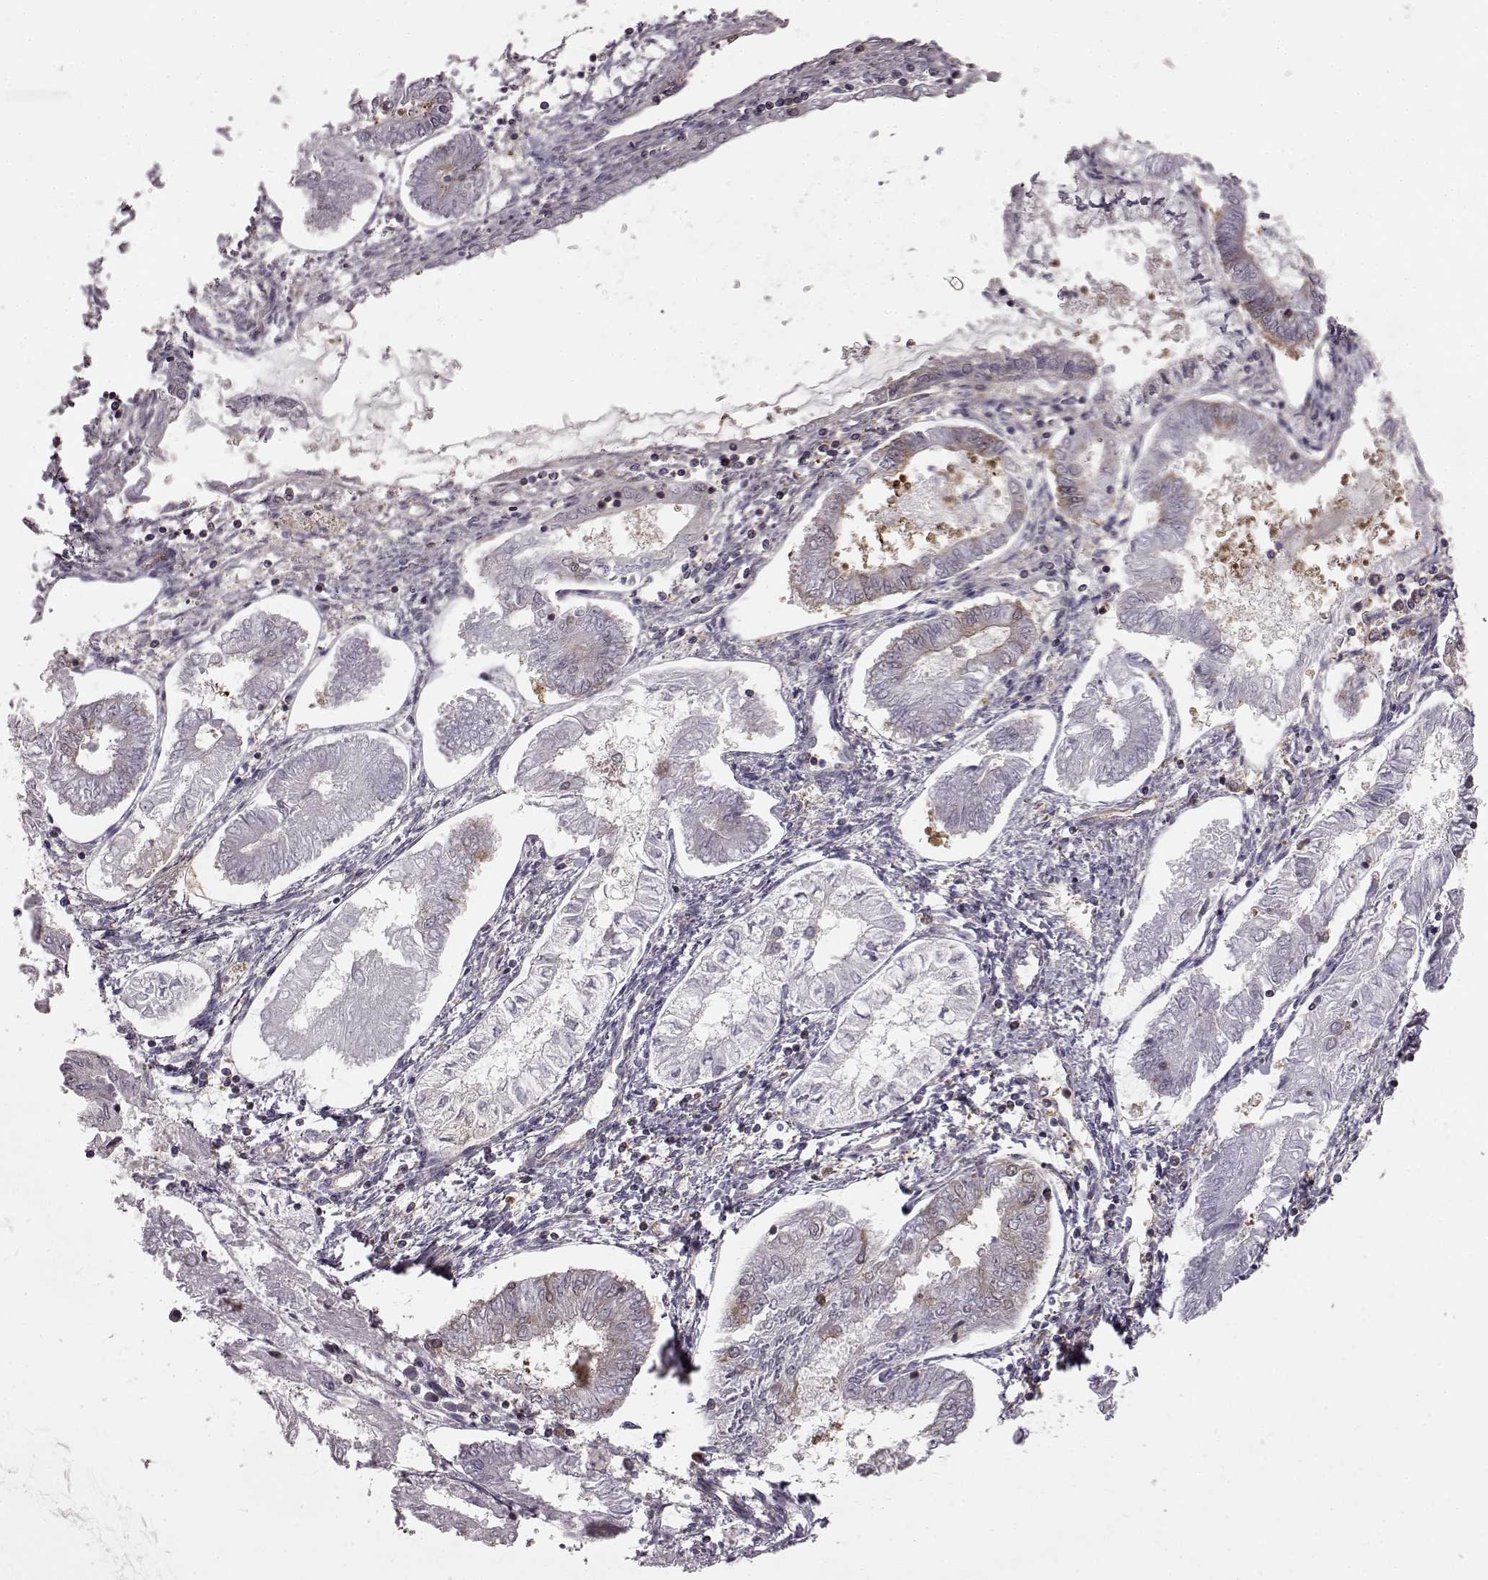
{"staining": {"intensity": "negative", "quantity": "none", "location": "none"}, "tissue": "endometrial cancer", "cell_type": "Tumor cells", "image_type": "cancer", "snomed": [{"axis": "morphology", "description": "Adenocarcinoma, NOS"}, {"axis": "topography", "description": "Endometrium"}], "caption": "Immunohistochemistry (IHC) image of neoplastic tissue: human endometrial cancer stained with DAB shows no significant protein staining in tumor cells. The staining is performed using DAB (3,3'-diaminobenzidine) brown chromogen with nuclei counter-stained in using hematoxylin.", "gene": "RABGAP1", "patient": {"sex": "female", "age": 68}}